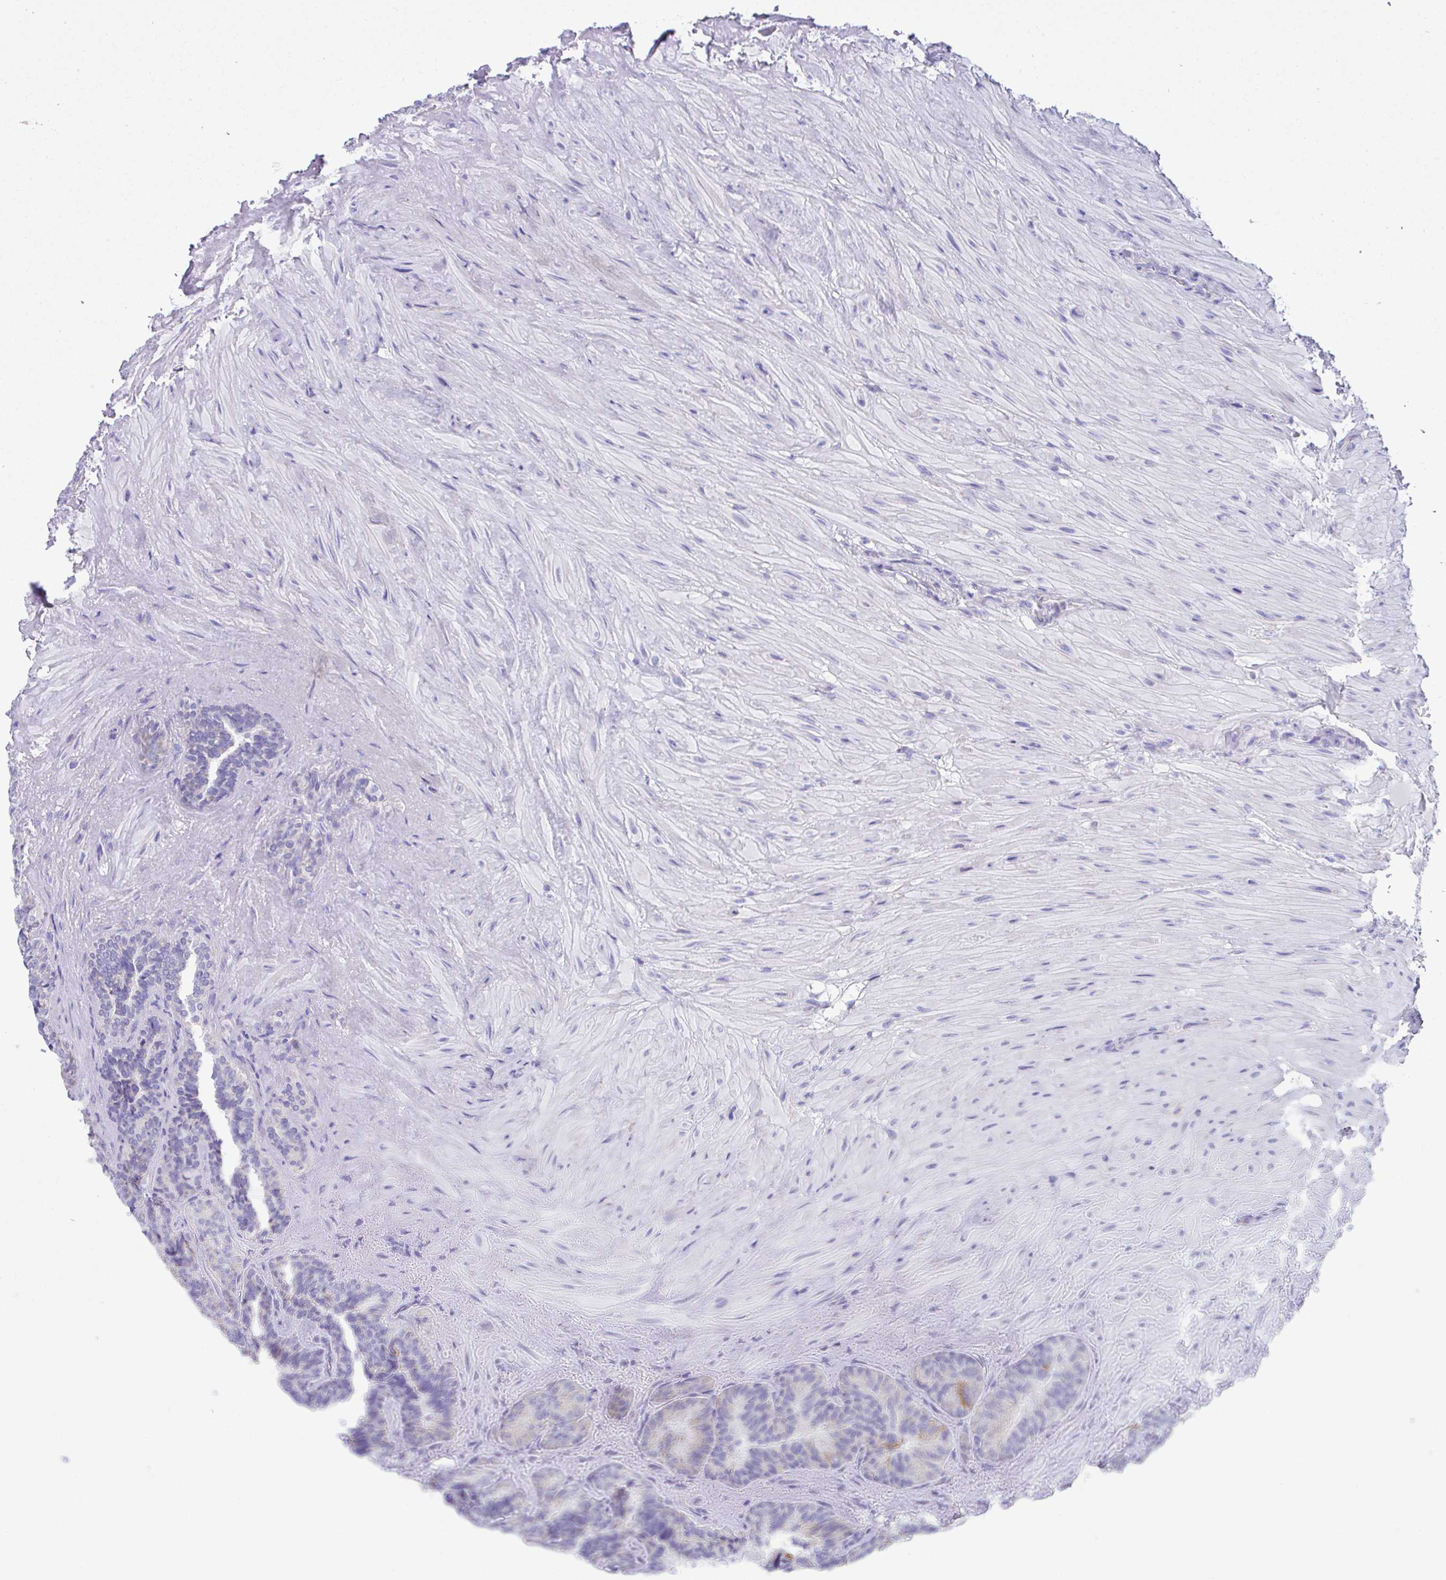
{"staining": {"intensity": "negative", "quantity": "none", "location": "none"}, "tissue": "seminal vesicle", "cell_type": "Glandular cells", "image_type": "normal", "snomed": [{"axis": "morphology", "description": "Normal tissue, NOS"}, {"axis": "topography", "description": "Seminal veicle"}], "caption": "Histopathology image shows no significant protein staining in glandular cells of normal seminal vesicle.", "gene": "NLRP8", "patient": {"sex": "male", "age": 60}}